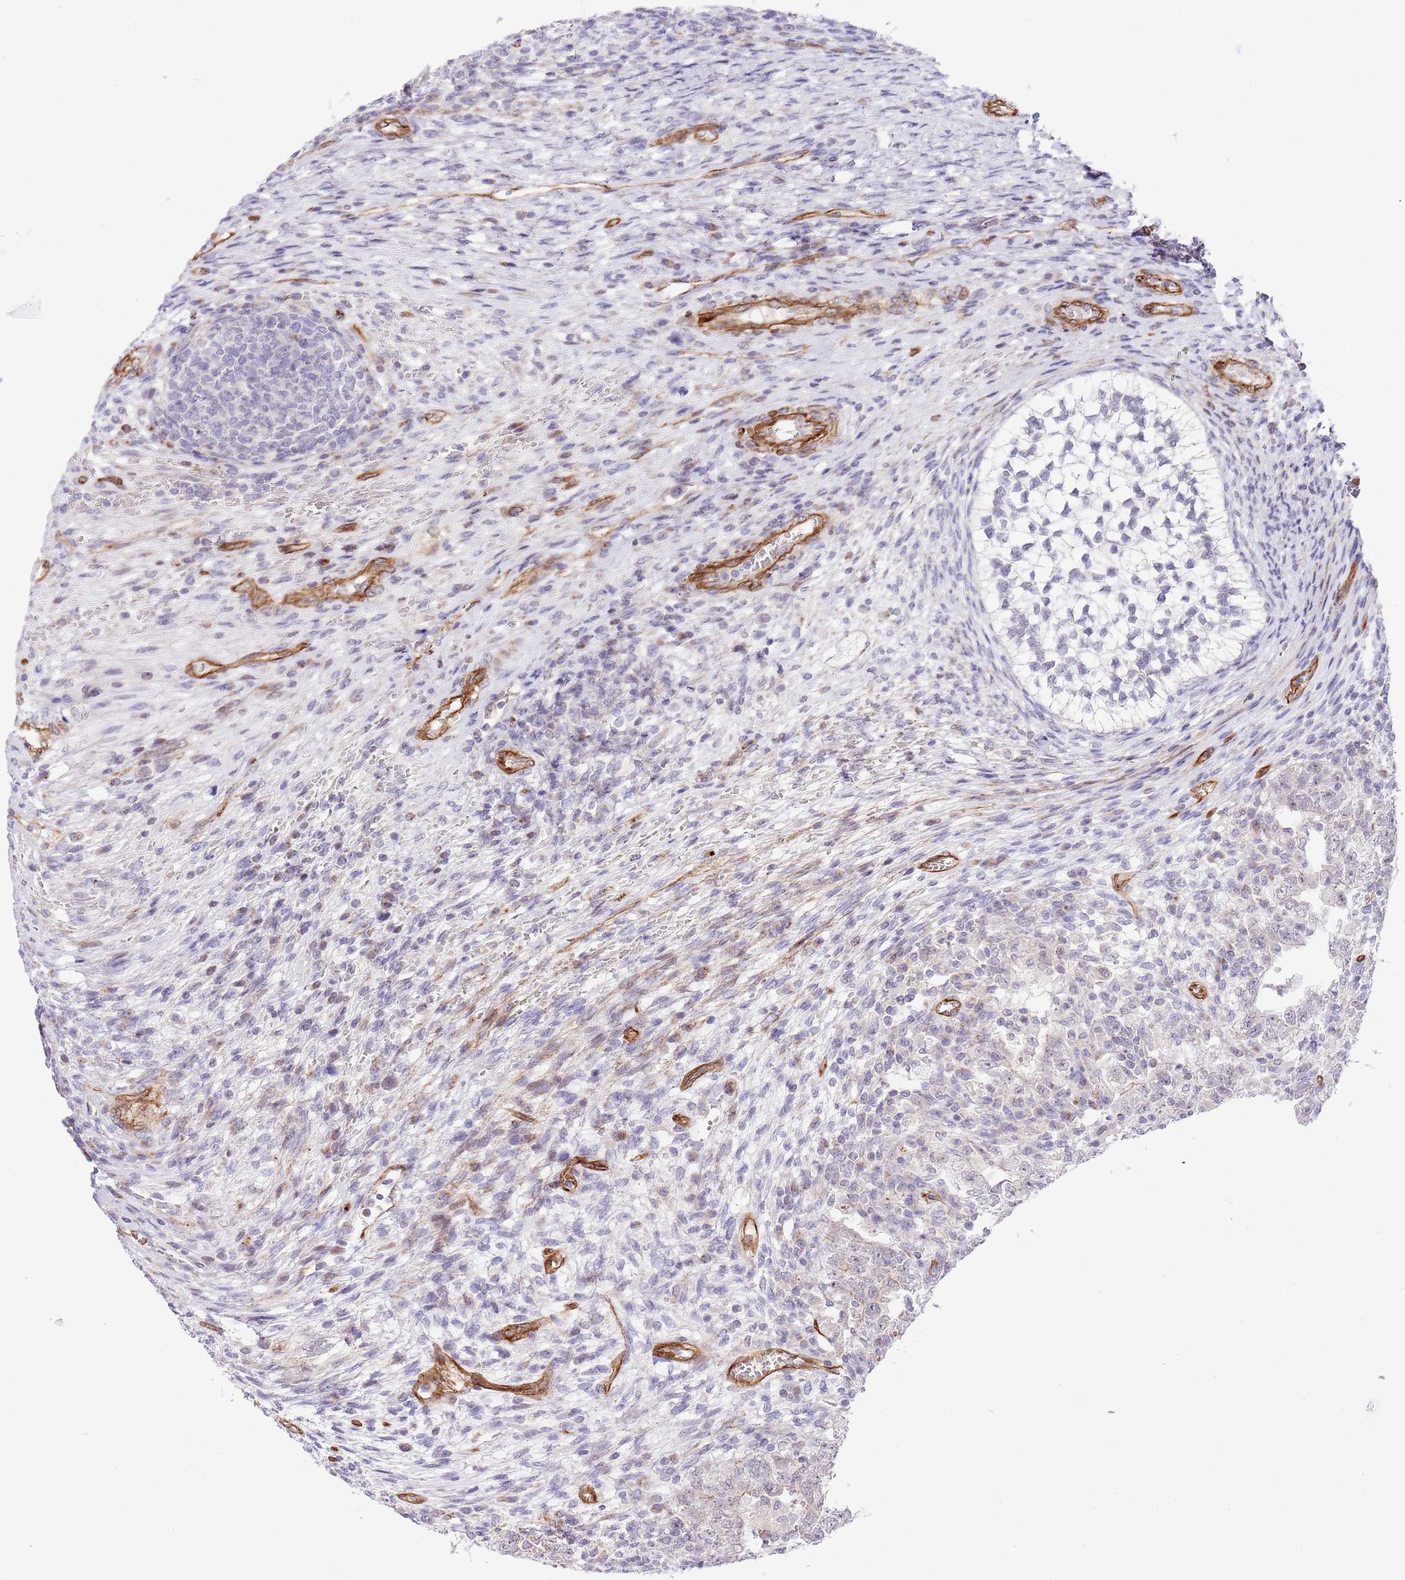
{"staining": {"intensity": "negative", "quantity": "none", "location": "none"}, "tissue": "testis cancer", "cell_type": "Tumor cells", "image_type": "cancer", "snomed": [{"axis": "morphology", "description": "Carcinoma, Embryonal, NOS"}, {"axis": "topography", "description": "Testis"}], "caption": "A micrograph of testis cancer stained for a protein exhibits no brown staining in tumor cells.", "gene": "NEK3", "patient": {"sex": "male", "age": 26}}